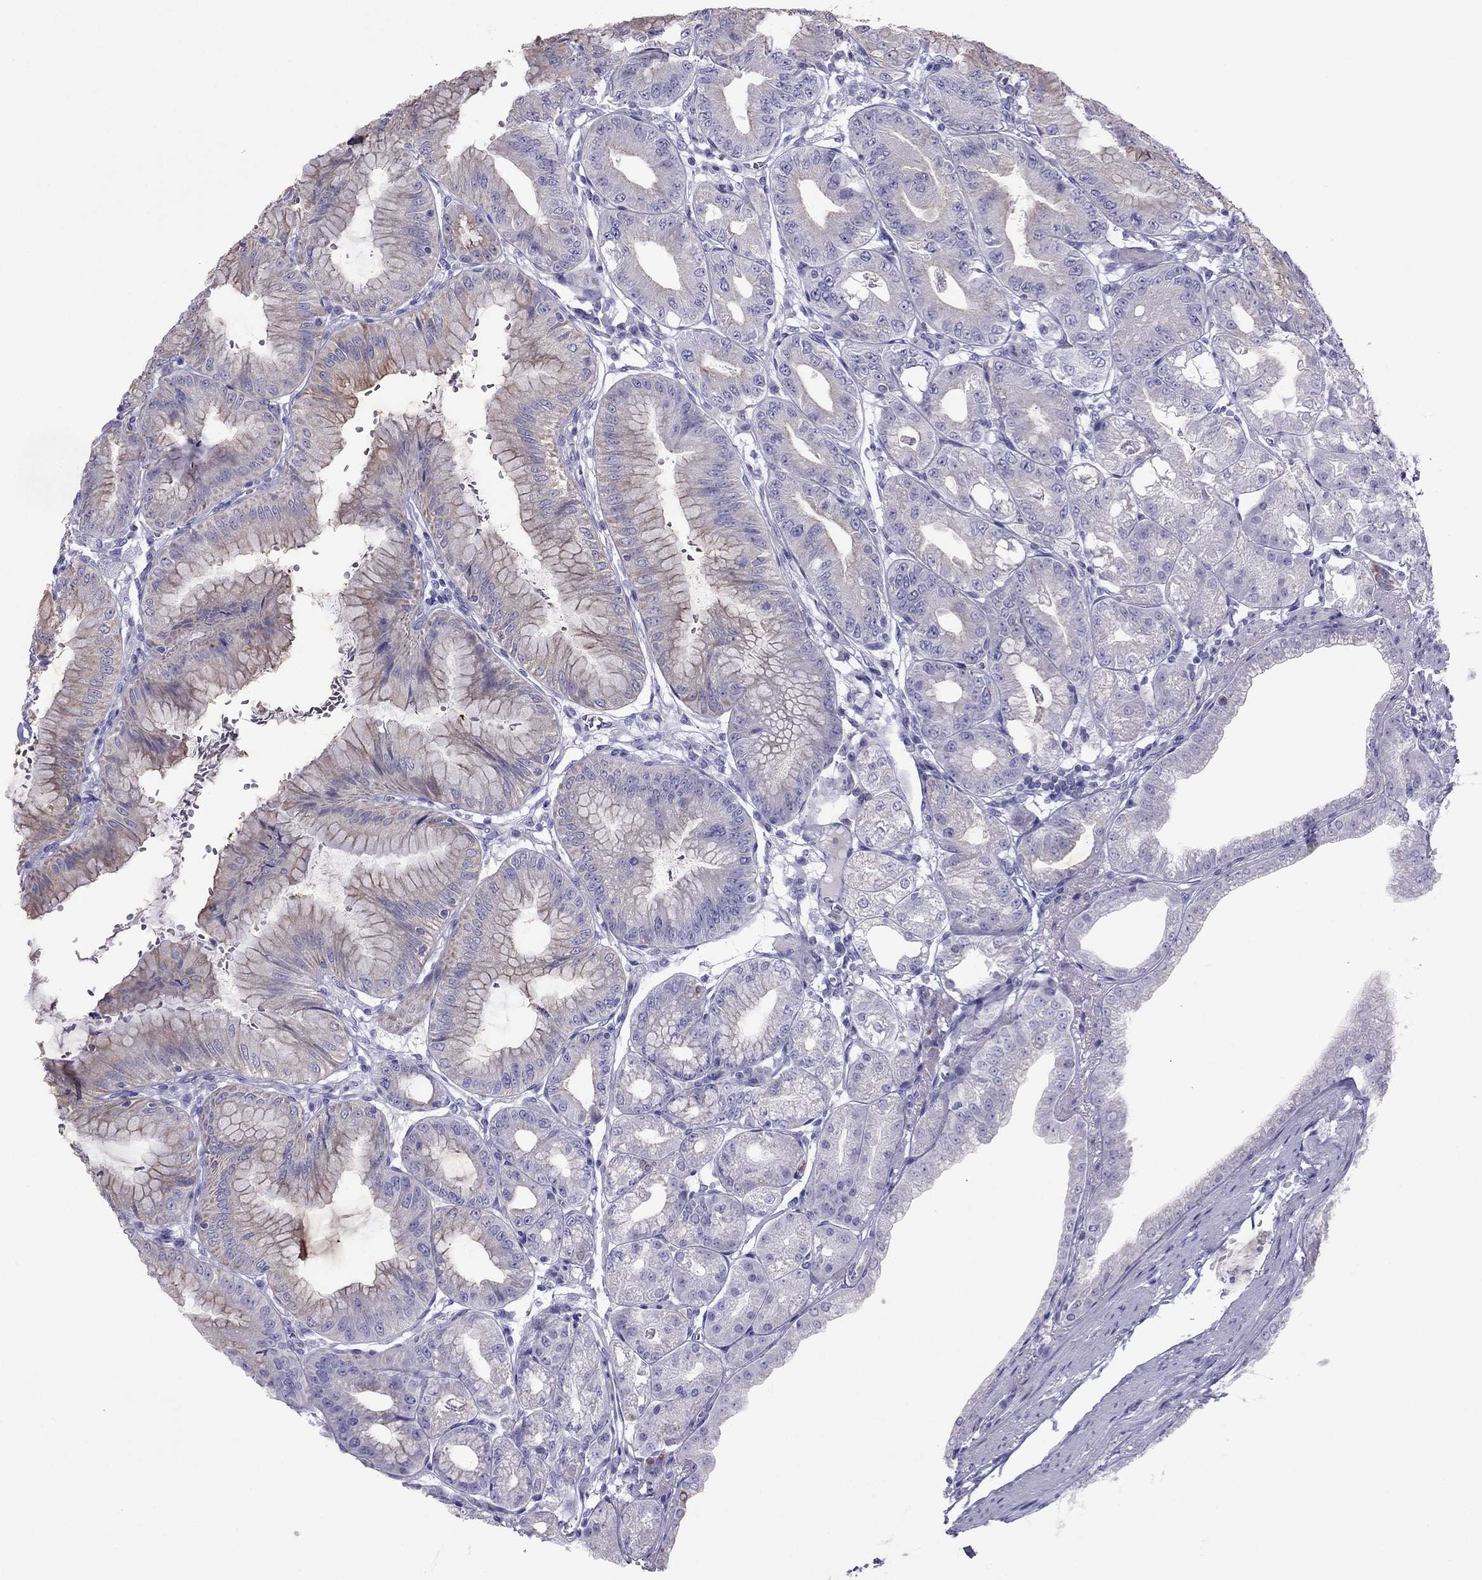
{"staining": {"intensity": "moderate", "quantity": "<25%", "location": "cytoplasmic/membranous"}, "tissue": "stomach", "cell_type": "Glandular cells", "image_type": "normal", "snomed": [{"axis": "morphology", "description": "Normal tissue, NOS"}, {"axis": "topography", "description": "Stomach"}], "caption": "Approximately <25% of glandular cells in benign human stomach display moderate cytoplasmic/membranous protein expression as visualized by brown immunohistochemical staining.", "gene": "MAEL", "patient": {"sex": "male", "age": 71}}